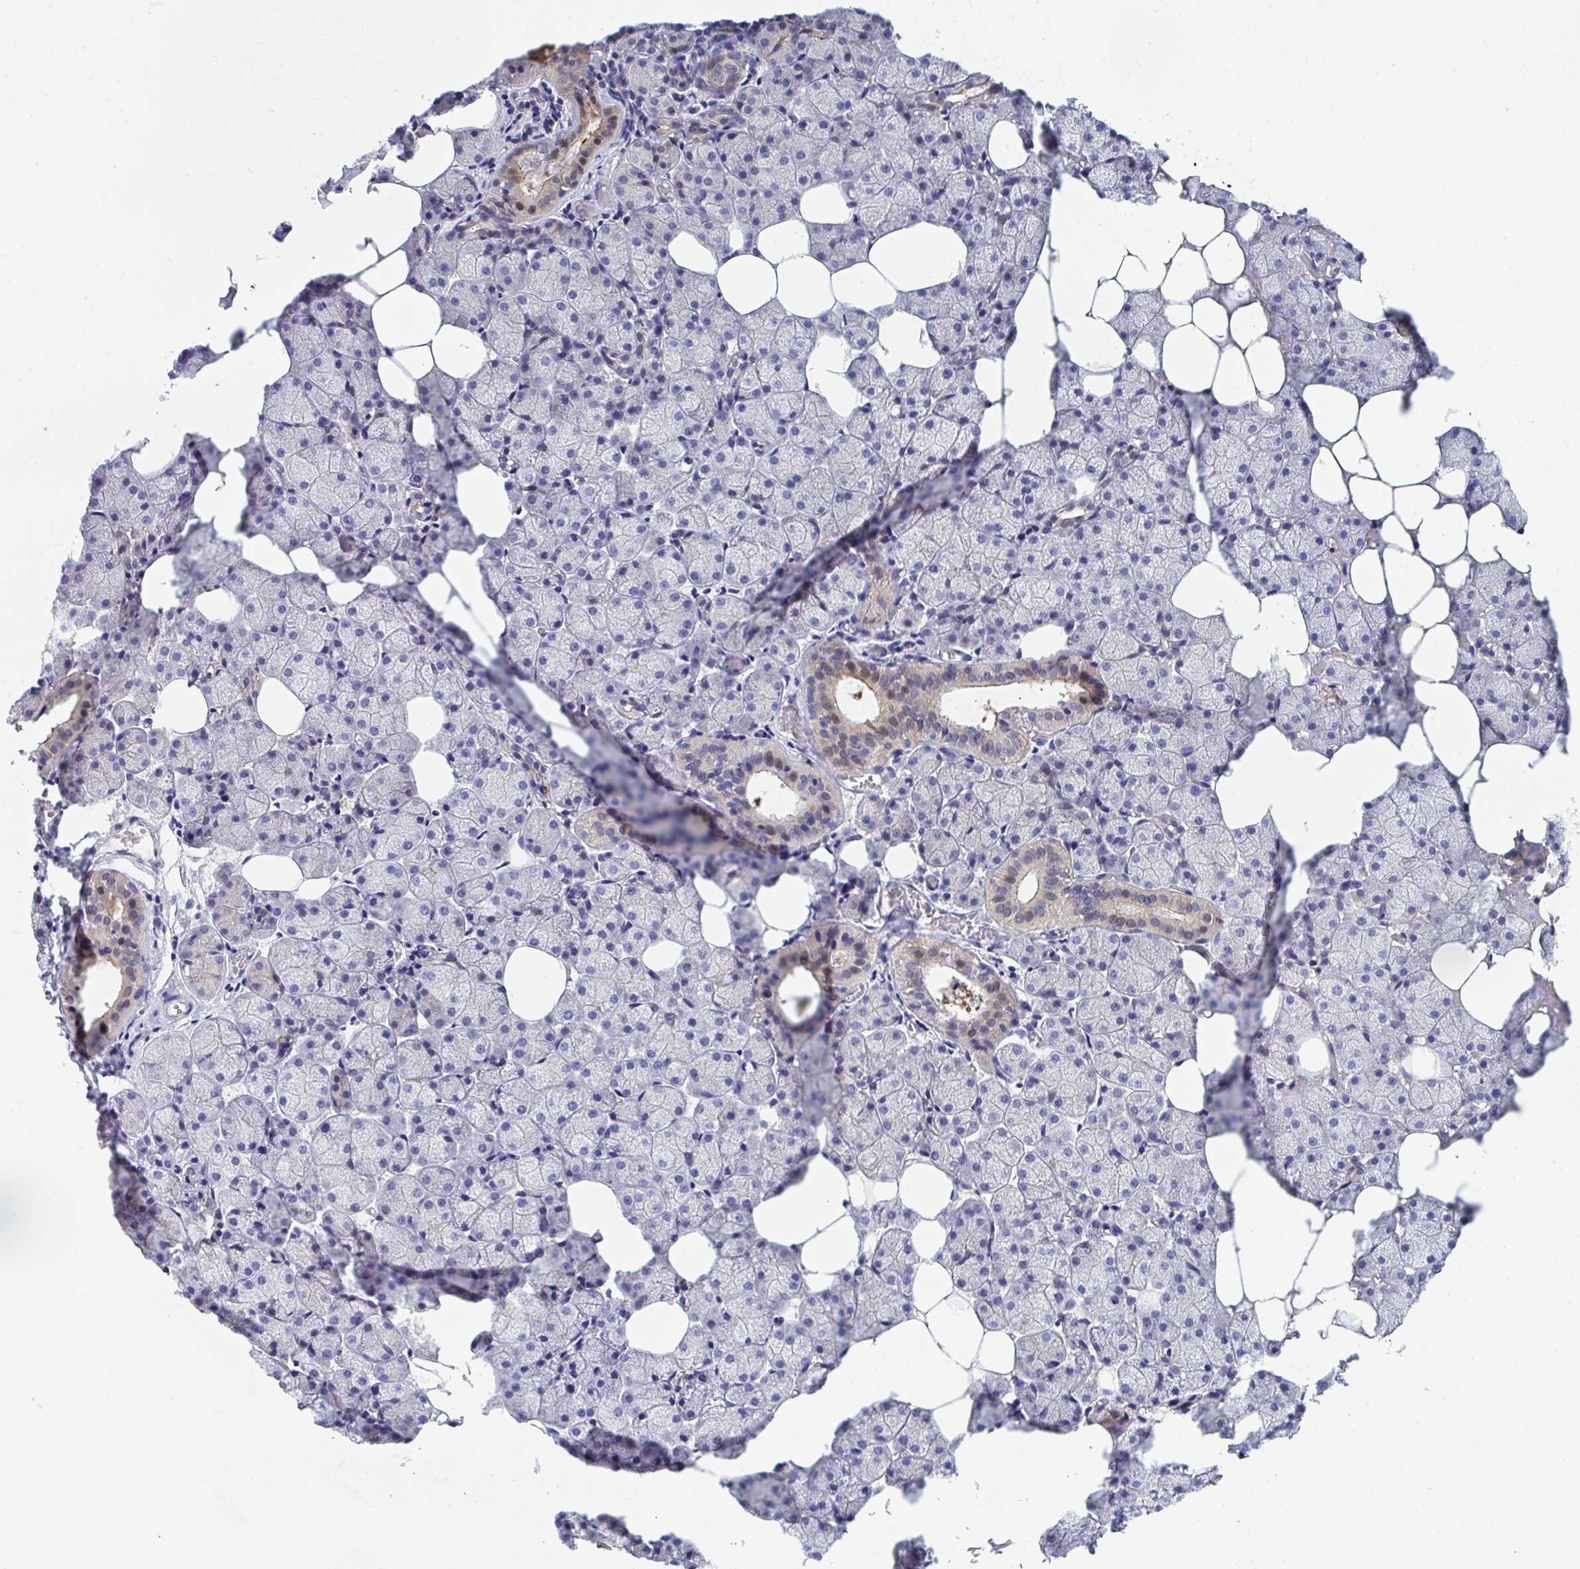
{"staining": {"intensity": "moderate", "quantity": "<25%", "location": "nuclear"}, "tissue": "salivary gland", "cell_type": "Glandular cells", "image_type": "normal", "snomed": [{"axis": "morphology", "description": "Normal tissue, NOS"}, {"axis": "topography", "description": "Salivary gland"}], "caption": "Unremarkable salivary gland reveals moderate nuclear positivity in about <25% of glandular cells, visualized by immunohistochemistry.", "gene": "P2RX3", "patient": {"sex": "male", "age": 38}}